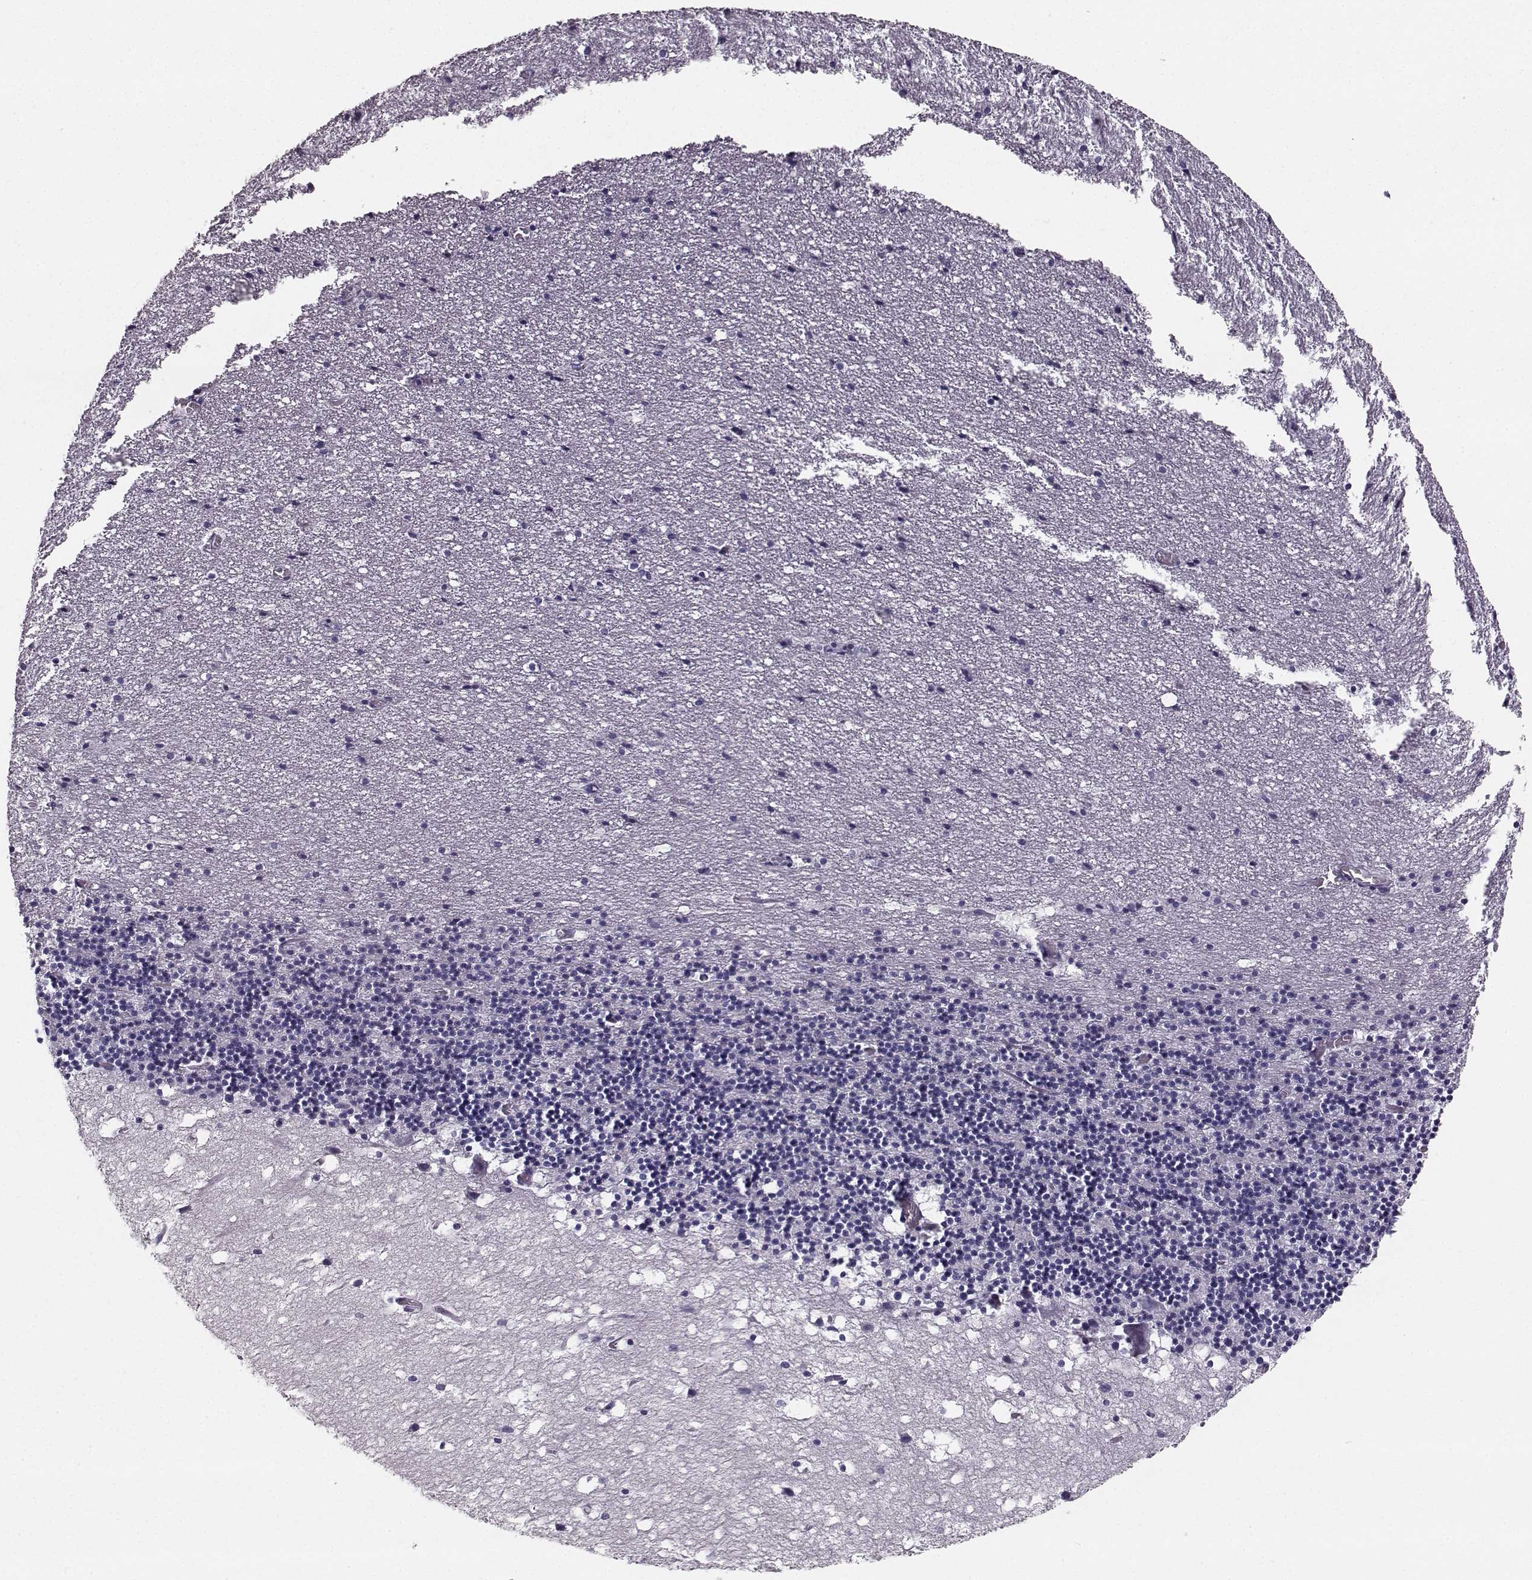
{"staining": {"intensity": "negative", "quantity": "none", "location": "none"}, "tissue": "cerebellum", "cell_type": "Cells in granular layer", "image_type": "normal", "snomed": [{"axis": "morphology", "description": "Normal tissue, NOS"}, {"axis": "topography", "description": "Cerebellum"}], "caption": "Protein analysis of unremarkable cerebellum exhibits no significant expression in cells in granular layer.", "gene": "CASR", "patient": {"sex": "male", "age": 37}}